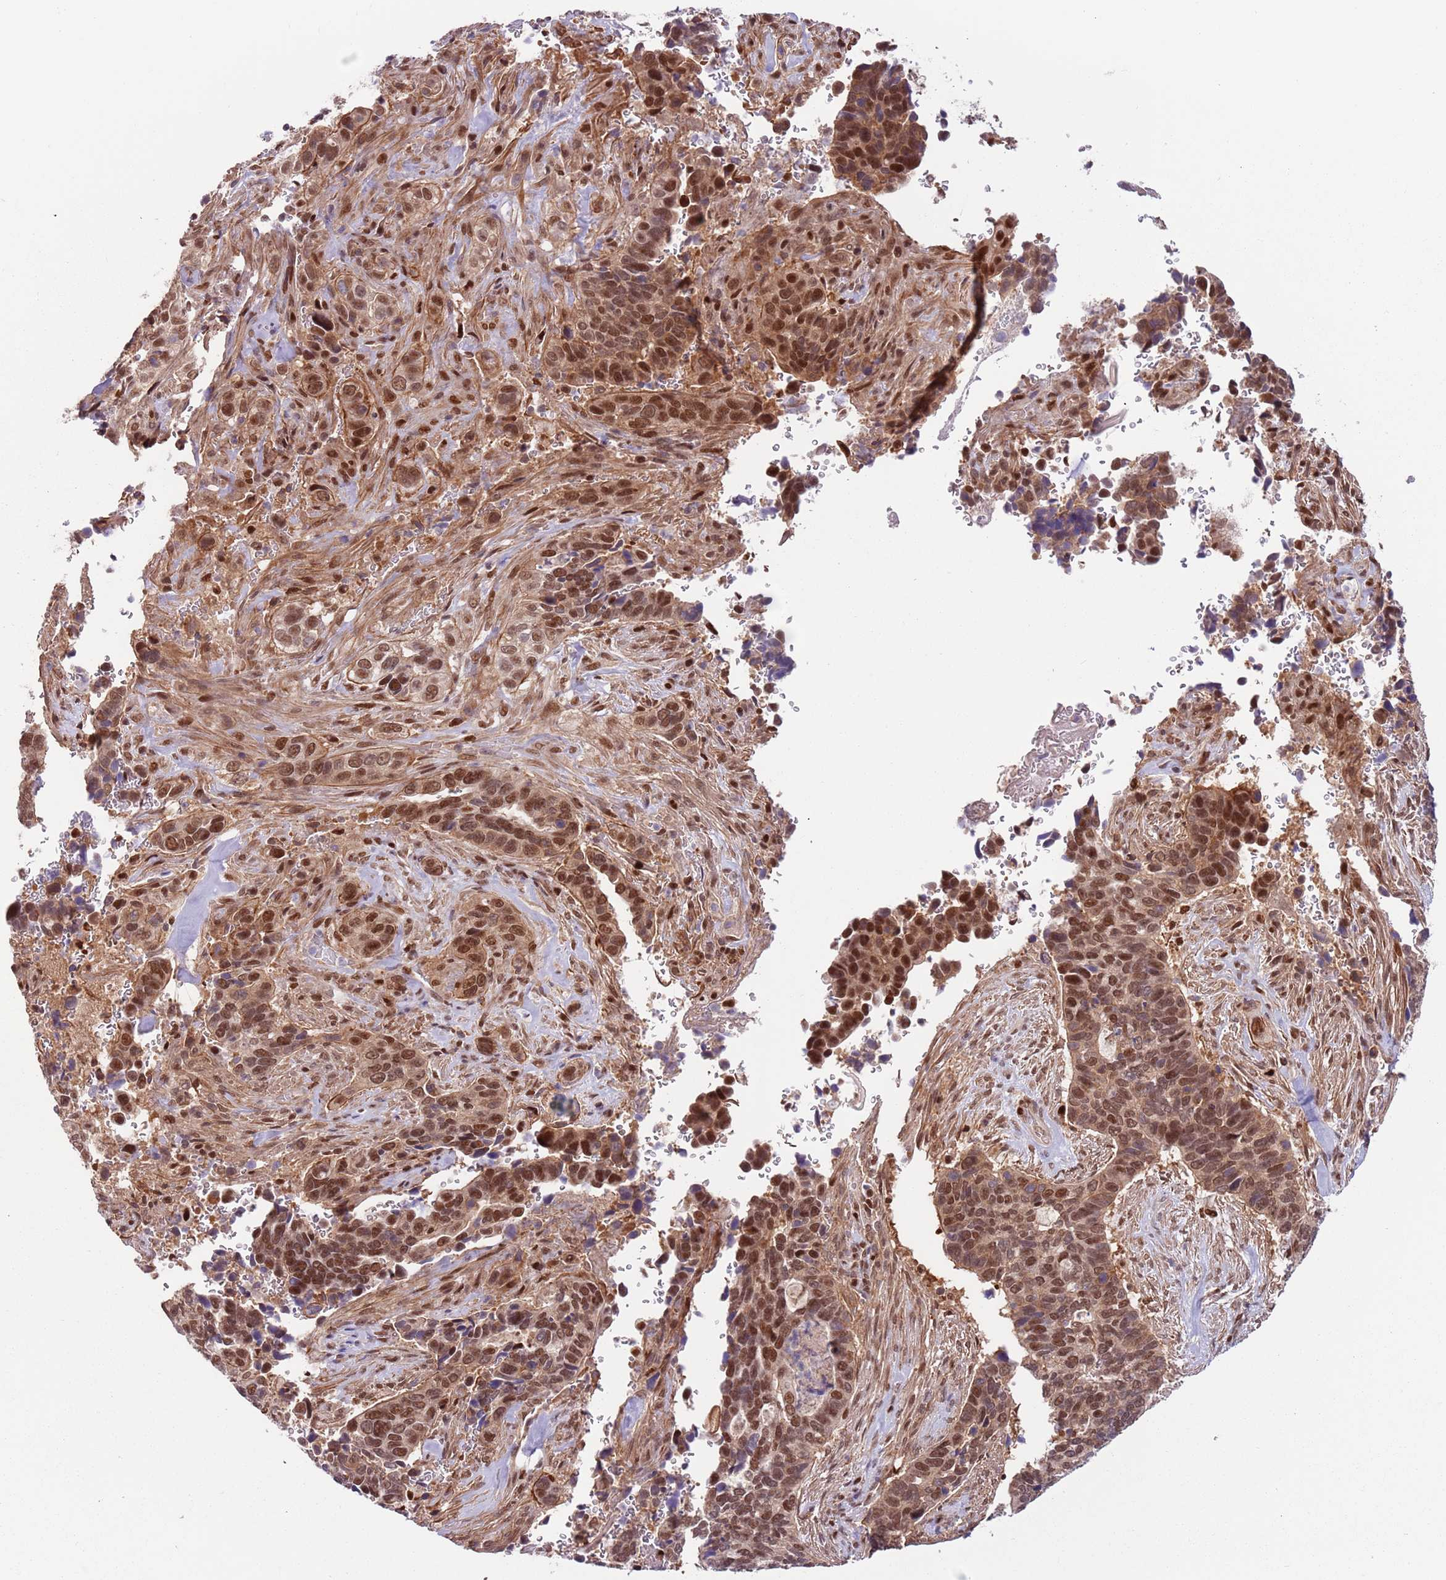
{"staining": {"intensity": "strong", "quantity": ">75%", "location": "nuclear"}, "tissue": "cervical cancer", "cell_type": "Tumor cells", "image_type": "cancer", "snomed": [{"axis": "morphology", "description": "Squamous cell carcinoma, NOS"}, {"axis": "topography", "description": "Cervix"}], "caption": "Protein staining of cervical squamous cell carcinoma tissue demonstrates strong nuclear expression in about >75% of tumor cells.", "gene": "RMND5B", "patient": {"sex": "female", "age": 38}}